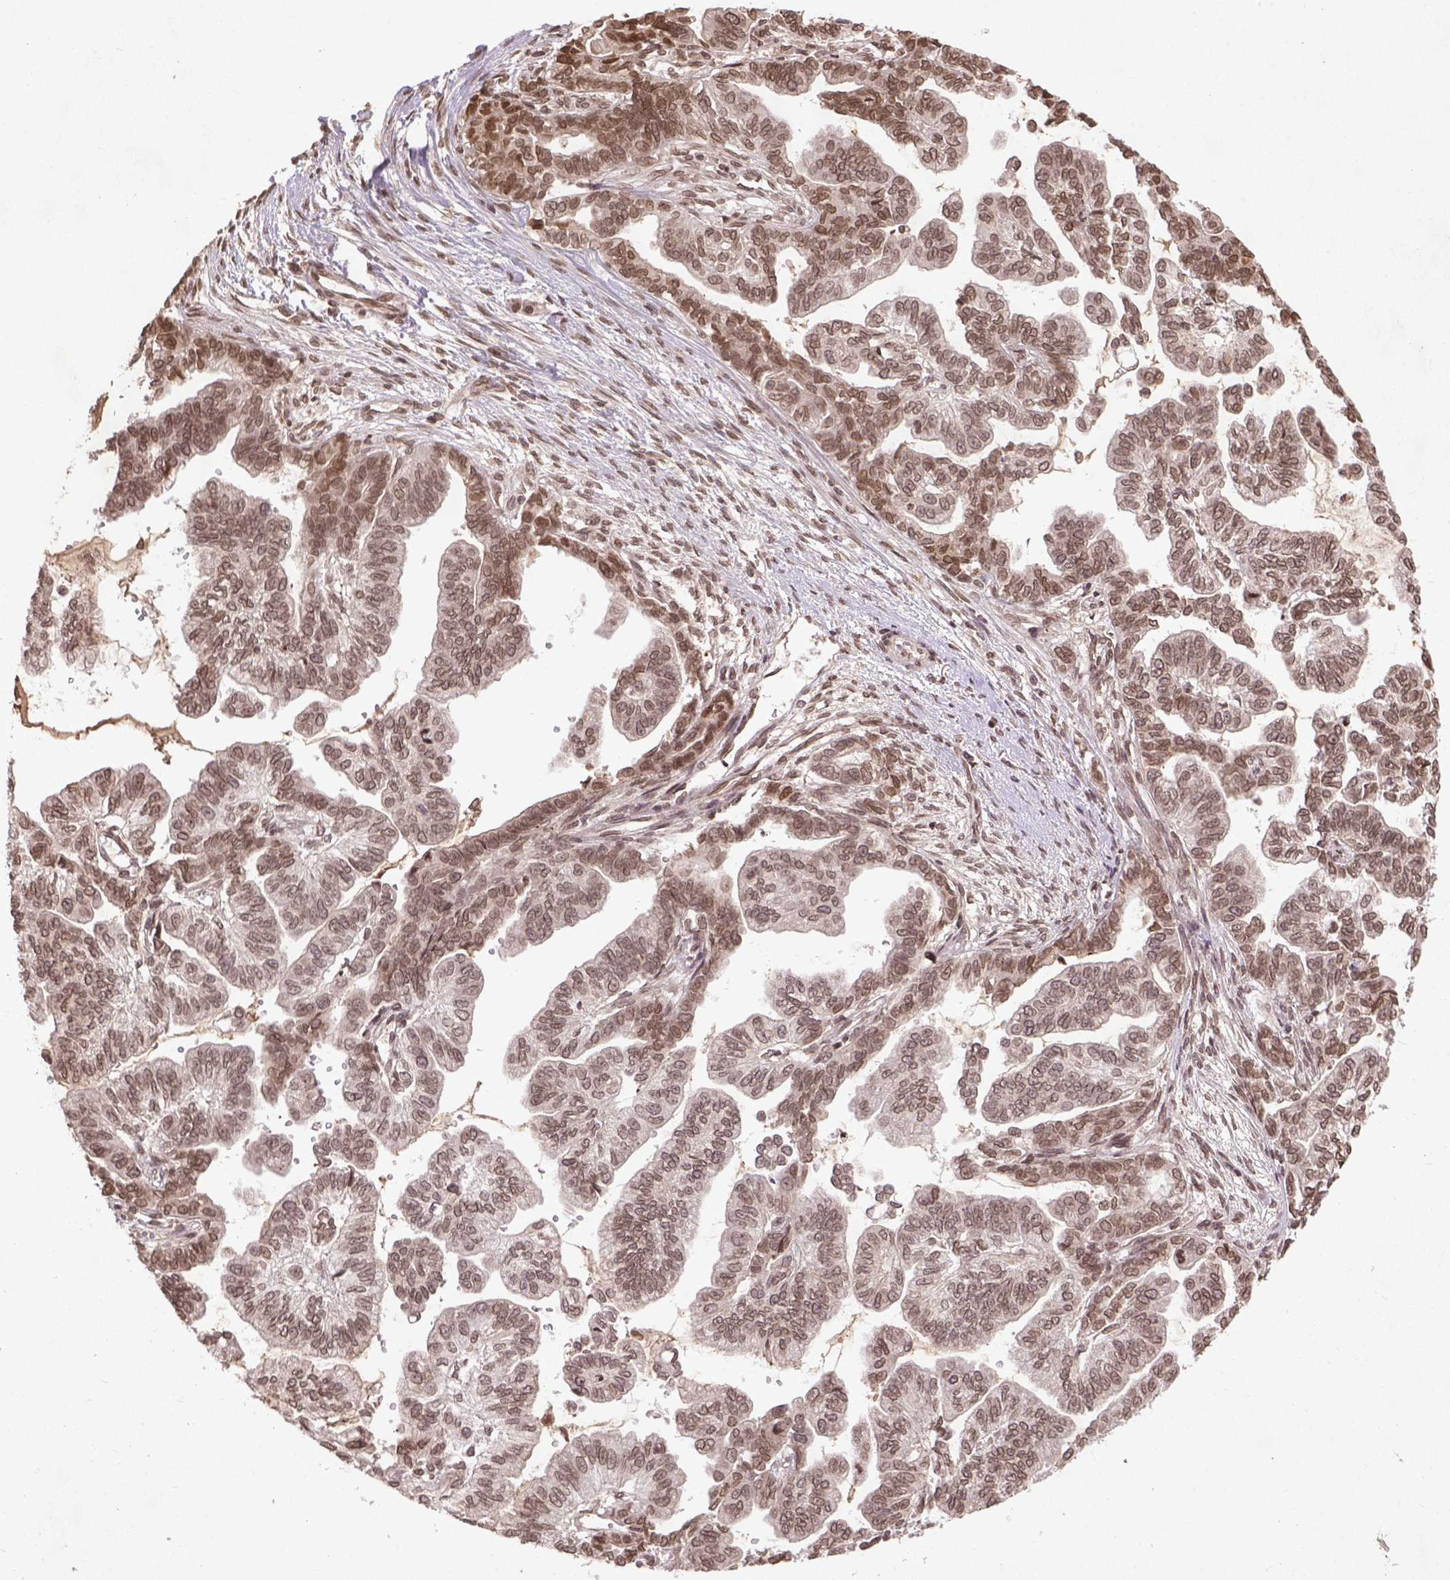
{"staining": {"intensity": "moderate", "quantity": ">75%", "location": "nuclear"}, "tissue": "stomach cancer", "cell_type": "Tumor cells", "image_type": "cancer", "snomed": [{"axis": "morphology", "description": "Adenocarcinoma, NOS"}, {"axis": "topography", "description": "Stomach"}], "caption": "This is a histology image of immunohistochemistry (IHC) staining of stomach cancer, which shows moderate staining in the nuclear of tumor cells.", "gene": "BANF1", "patient": {"sex": "male", "age": 83}}